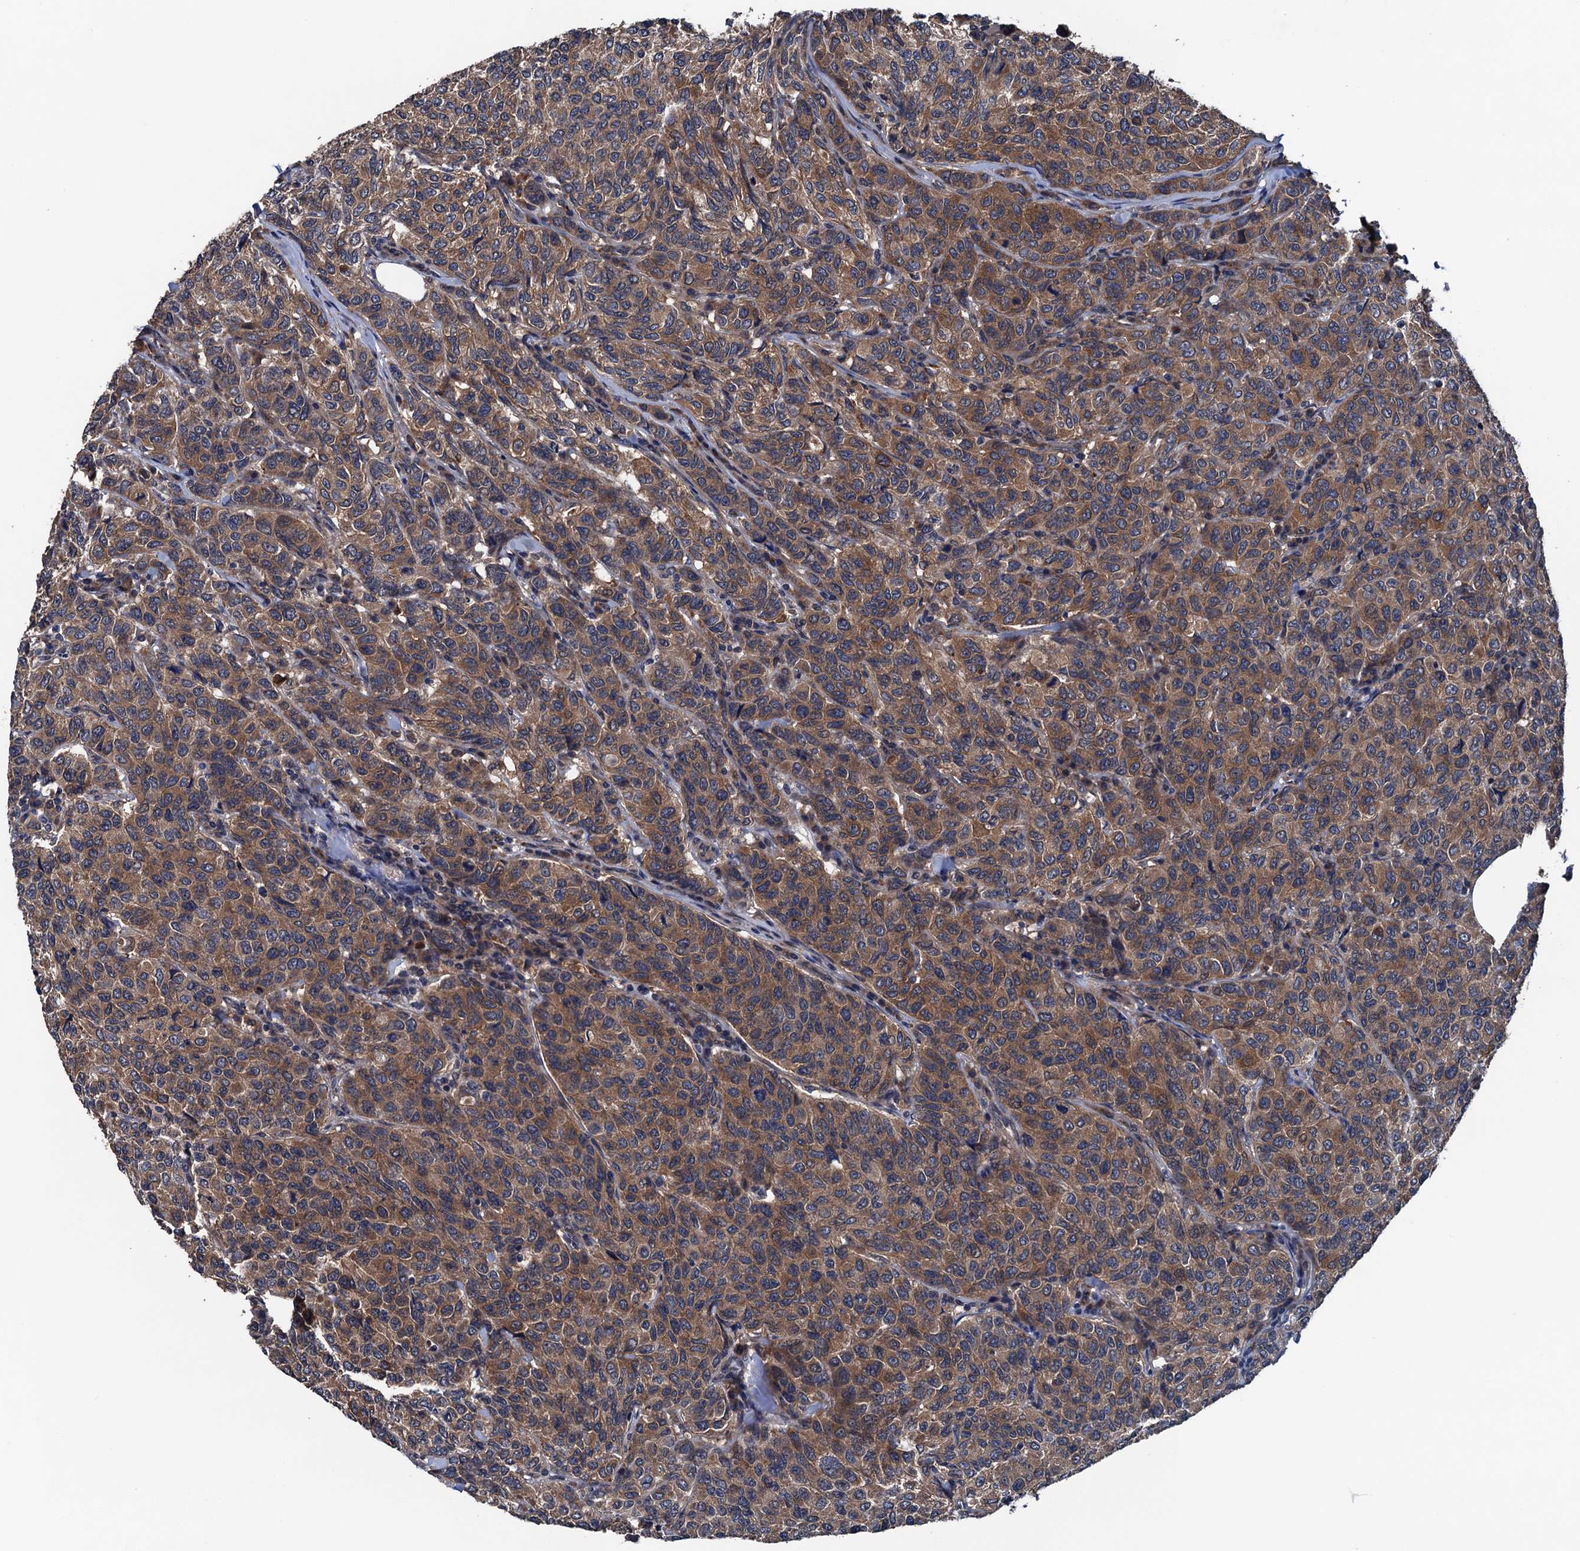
{"staining": {"intensity": "moderate", "quantity": ">75%", "location": "cytoplasmic/membranous"}, "tissue": "breast cancer", "cell_type": "Tumor cells", "image_type": "cancer", "snomed": [{"axis": "morphology", "description": "Duct carcinoma"}, {"axis": "topography", "description": "Breast"}], "caption": "Protein expression analysis of breast cancer (intraductal carcinoma) exhibits moderate cytoplasmic/membranous staining in about >75% of tumor cells.", "gene": "BLTP3B", "patient": {"sex": "female", "age": 55}}